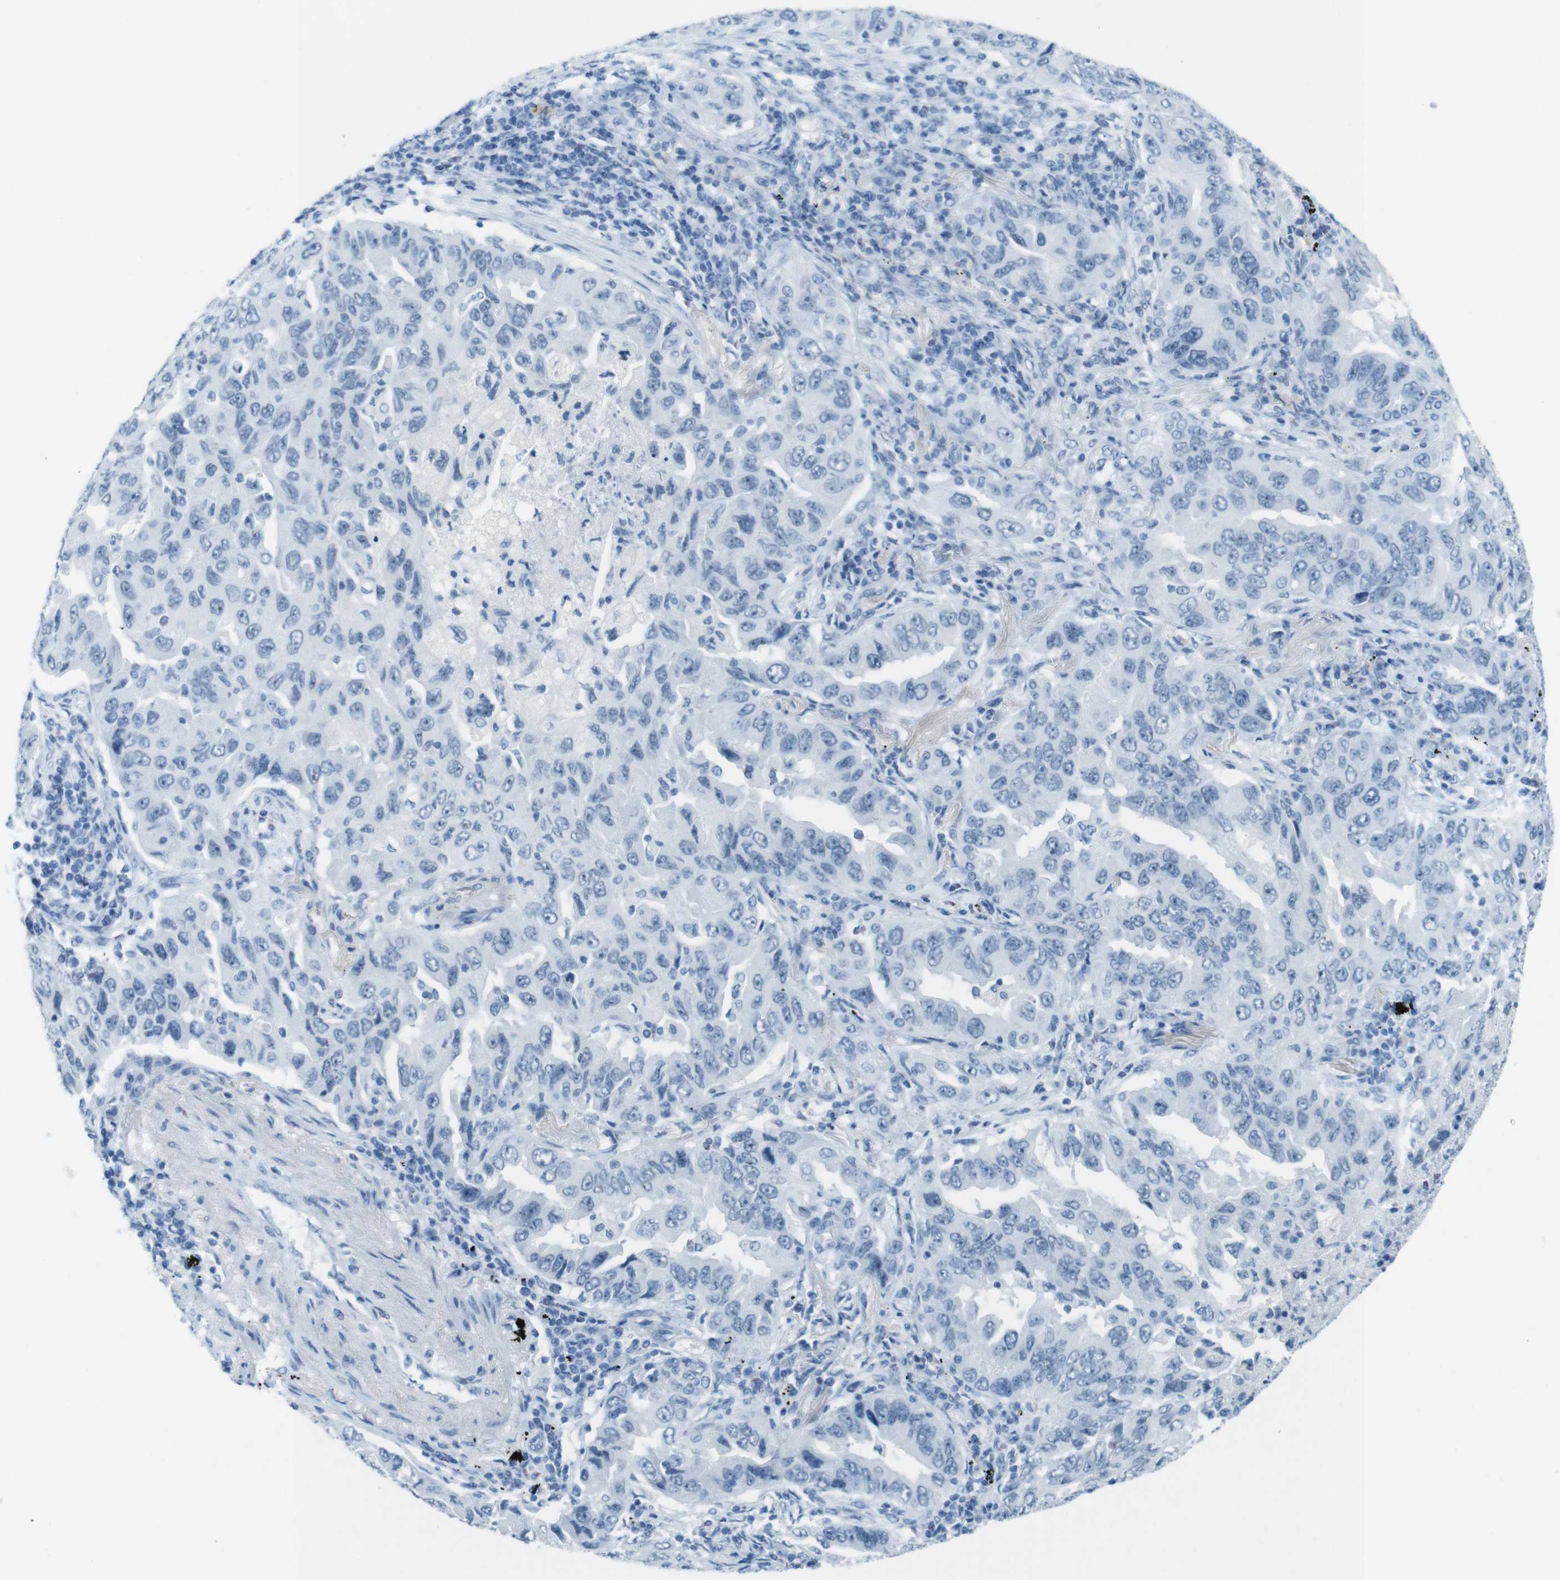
{"staining": {"intensity": "negative", "quantity": "none", "location": "none"}, "tissue": "lung cancer", "cell_type": "Tumor cells", "image_type": "cancer", "snomed": [{"axis": "morphology", "description": "Adenocarcinoma, NOS"}, {"axis": "topography", "description": "Lung"}], "caption": "This is an immunohistochemistry histopathology image of lung cancer. There is no staining in tumor cells.", "gene": "TMEM207", "patient": {"sex": "female", "age": 65}}